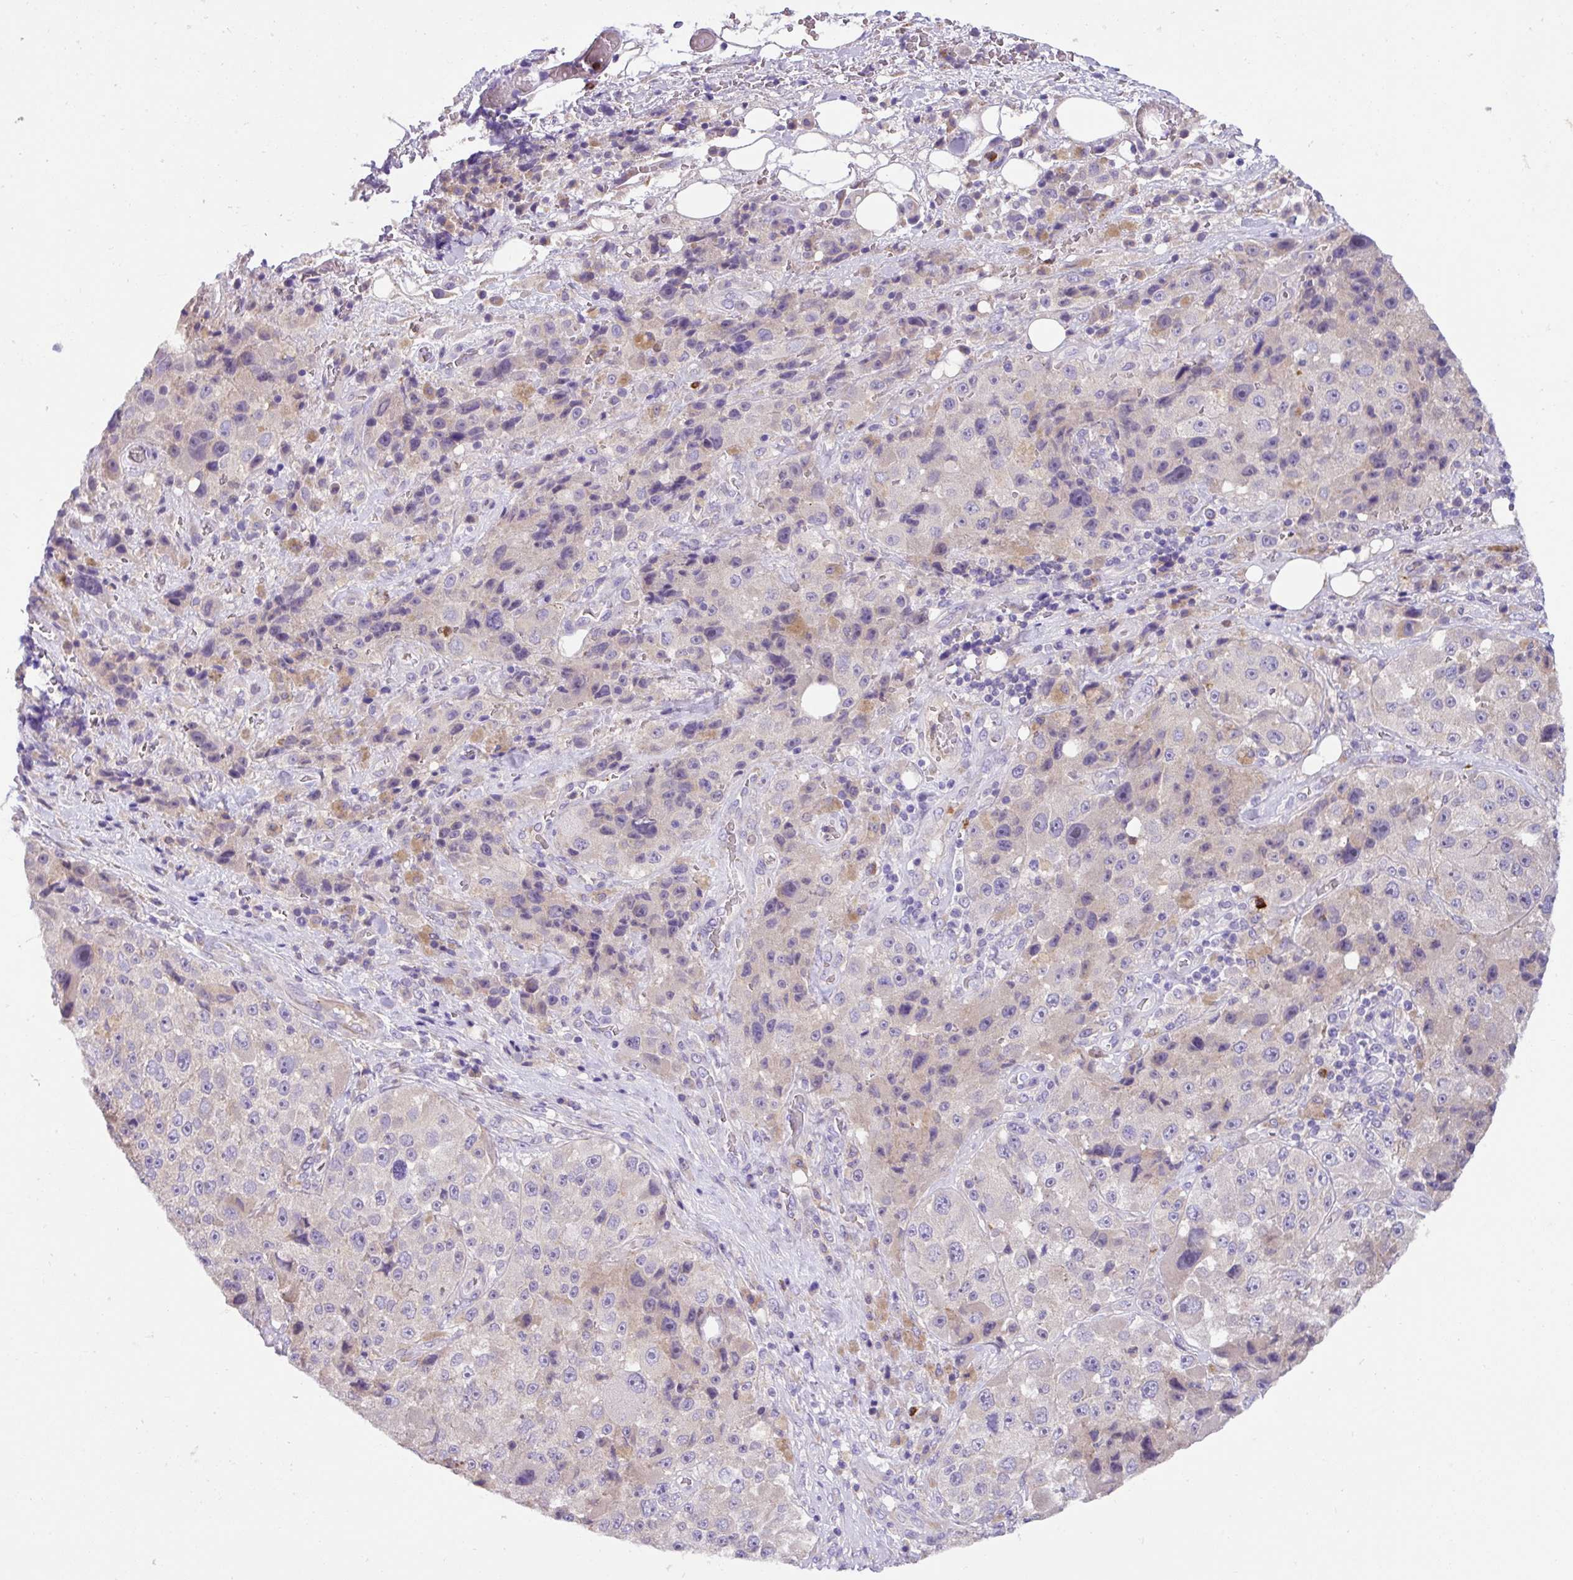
{"staining": {"intensity": "negative", "quantity": "none", "location": "none"}, "tissue": "melanoma", "cell_type": "Tumor cells", "image_type": "cancer", "snomed": [{"axis": "morphology", "description": "Malignant melanoma, Metastatic site"}, {"axis": "topography", "description": "Lymph node"}], "caption": "A high-resolution micrograph shows immunohistochemistry (IHC) staining of melanoma, which reveals no significant staining in tumor cells. (Brightfield microscopy of DAB immunohistochemistry (IHC) at high magnification).", "gene": "CRISP3", "patient": {"sex": "male", "age": 62}}